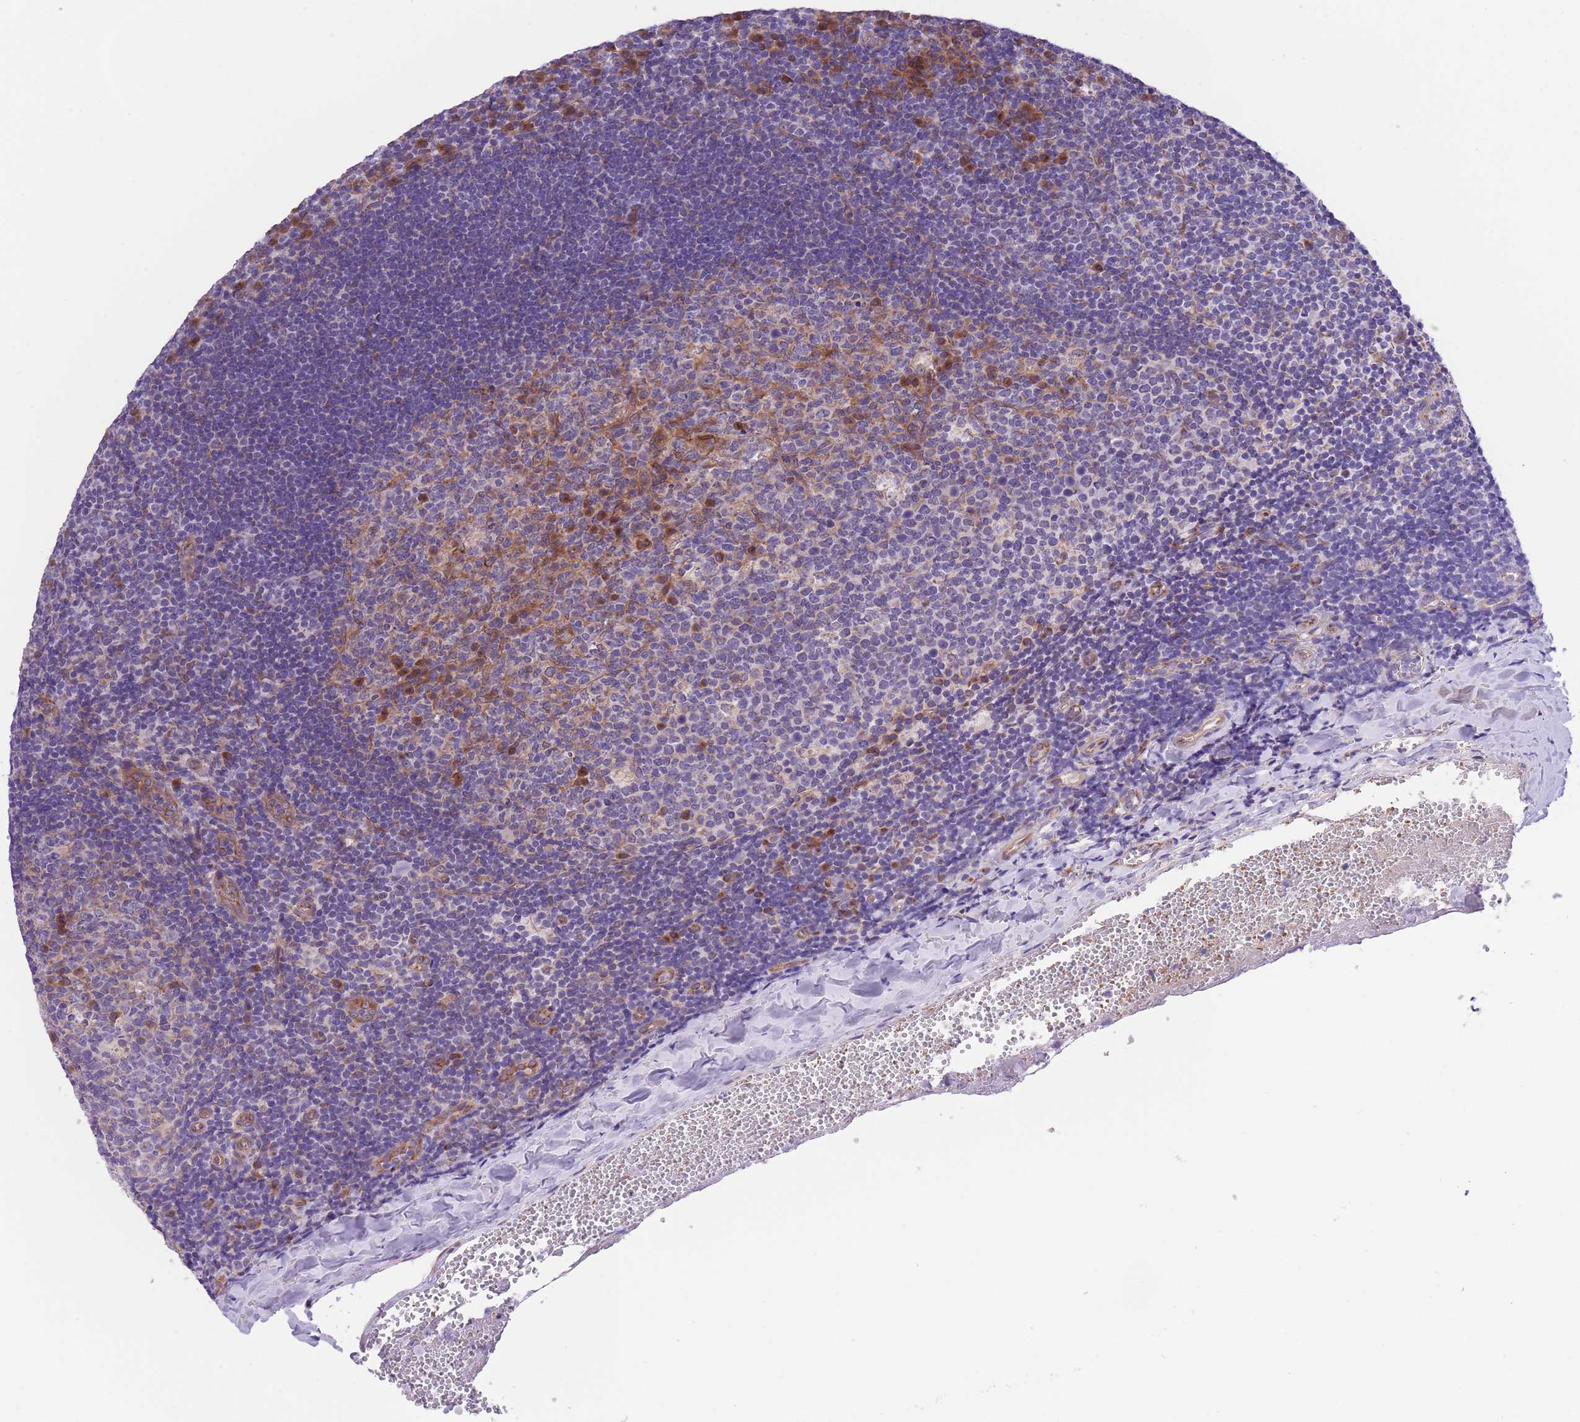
{"staining": {"intensity": "moderate", "quantity": "<25%", "location": "cytoplasmic/membranous"}, "tissue": "tonsil", "cell_type": "Germinal center cells", "image_type": "normal", "snomed": [{"axis": "morphology", "description": "Normal tissue, NOS"}, {"axis": "topography", "description": "Tonsil"}], "caption": "Protein expression analysis of benign tonsil exhibits moderate cytoplasmic/membranous positivity in approximately <25% of germinal center cells.", "gene": "WWOX", "patient": {"sex": "male", "age": 17}}